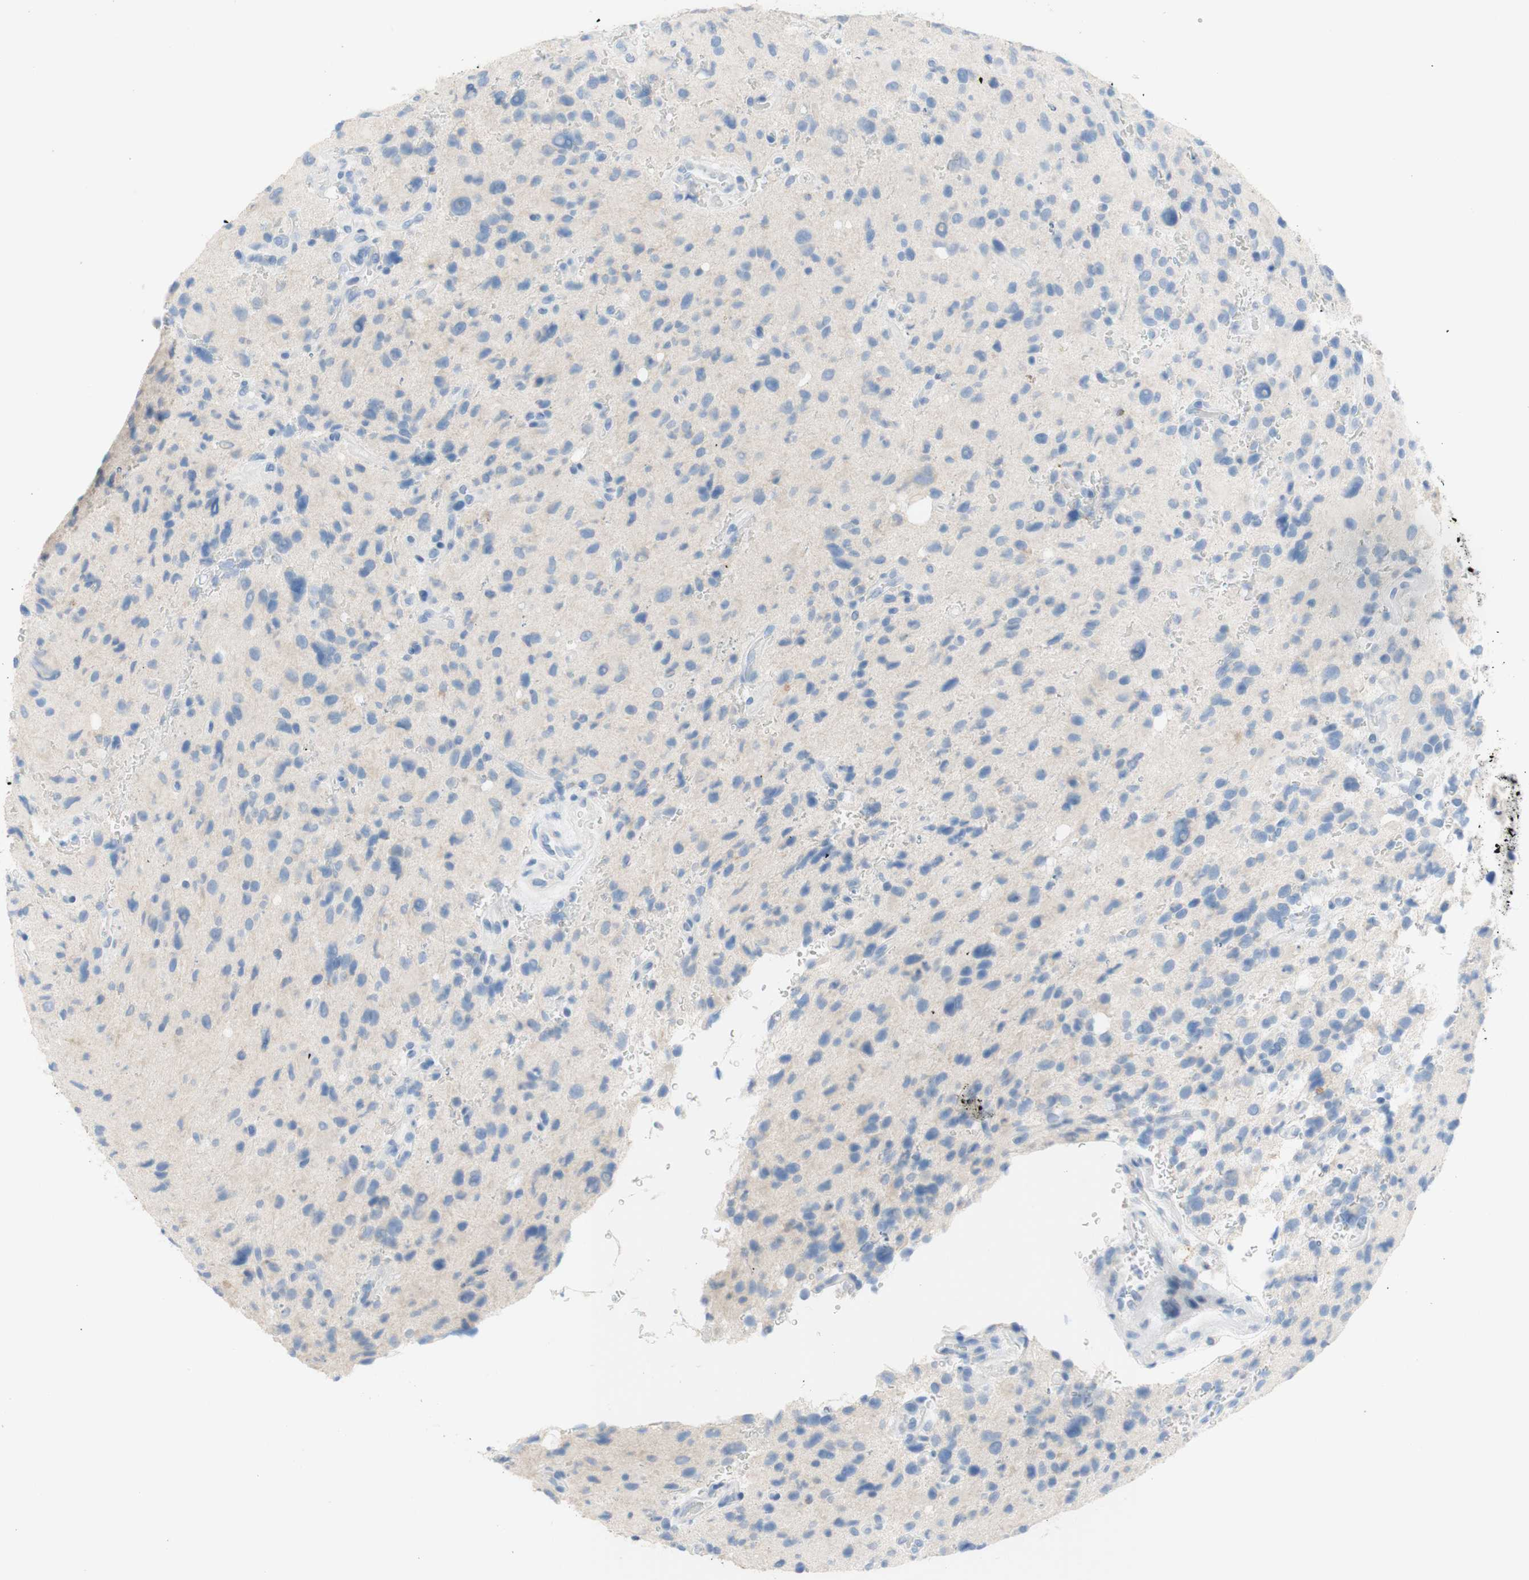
{"staining": {"intensity": "negative", "quantity": "none", "location": "none"}, "tissue": "glioma", "cell_type": "Tumor cells", "image_type": "cancer", "snomed": [{"axis": "morphology", "description": "Glioma, malignant, High grade"}, {"axis": "topography", "description": "Brain"}], "caption": "A micrograph of human high-grade glioma (malignant) is negative for staining in tumor cells.", "gene": "POLR2J3", "patient": {"sex": "male", "age": 48}}